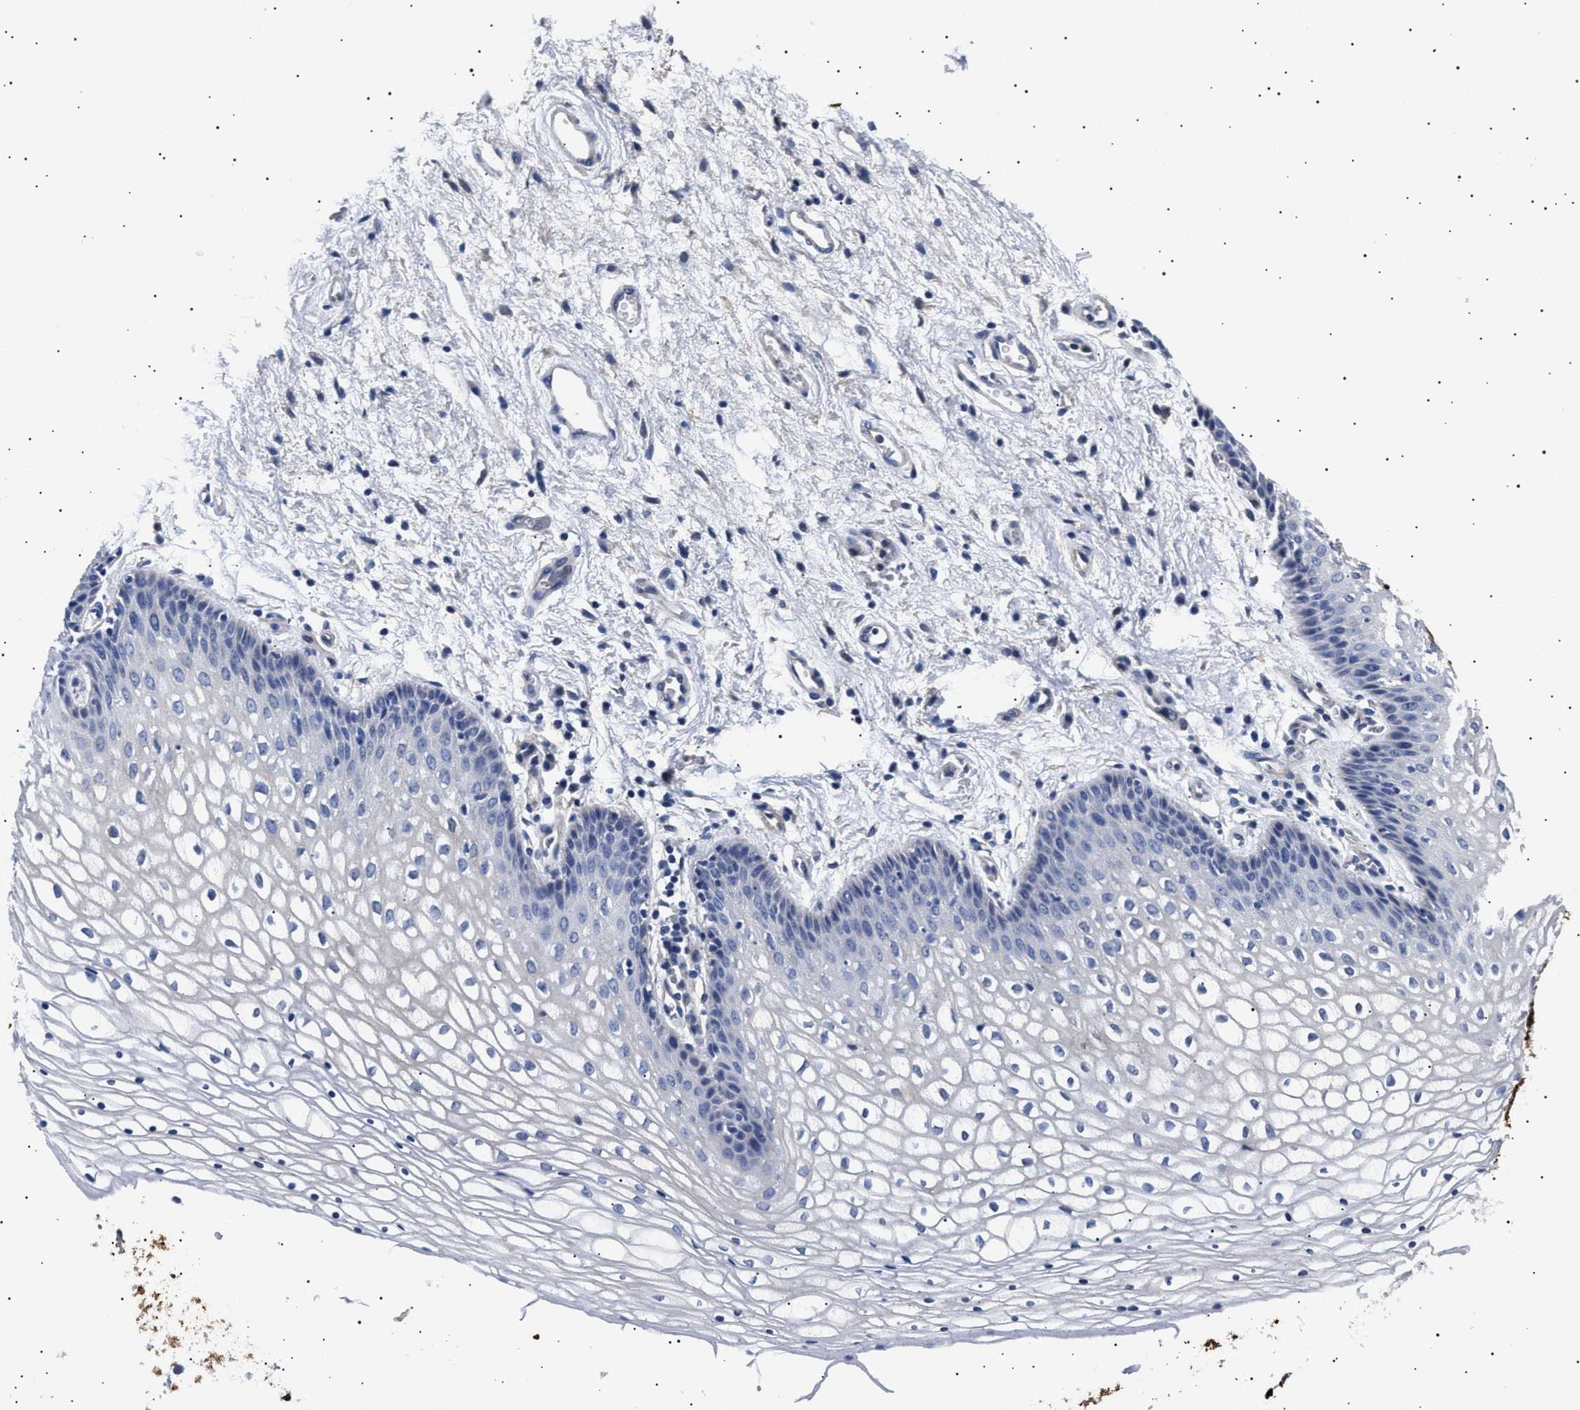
{"staining": {"intensity": "negative", "quantity": "none", "location": "none"}, "tissue": "vagina", "cell_type": "Squamous epithelial cells", "image_type": "normal", "snomed": [{"axis": "morphology", "description": "Normal tissue, NOS"}, {"axis": "topography", "description": "Vagina"}], "caption": "DAB immunohistochemical staining of normal human vagina shows no significant staining in squamous epithelial cells.", "gene": "HEMGN", "patient": {"sex": "female", "age": 34}}